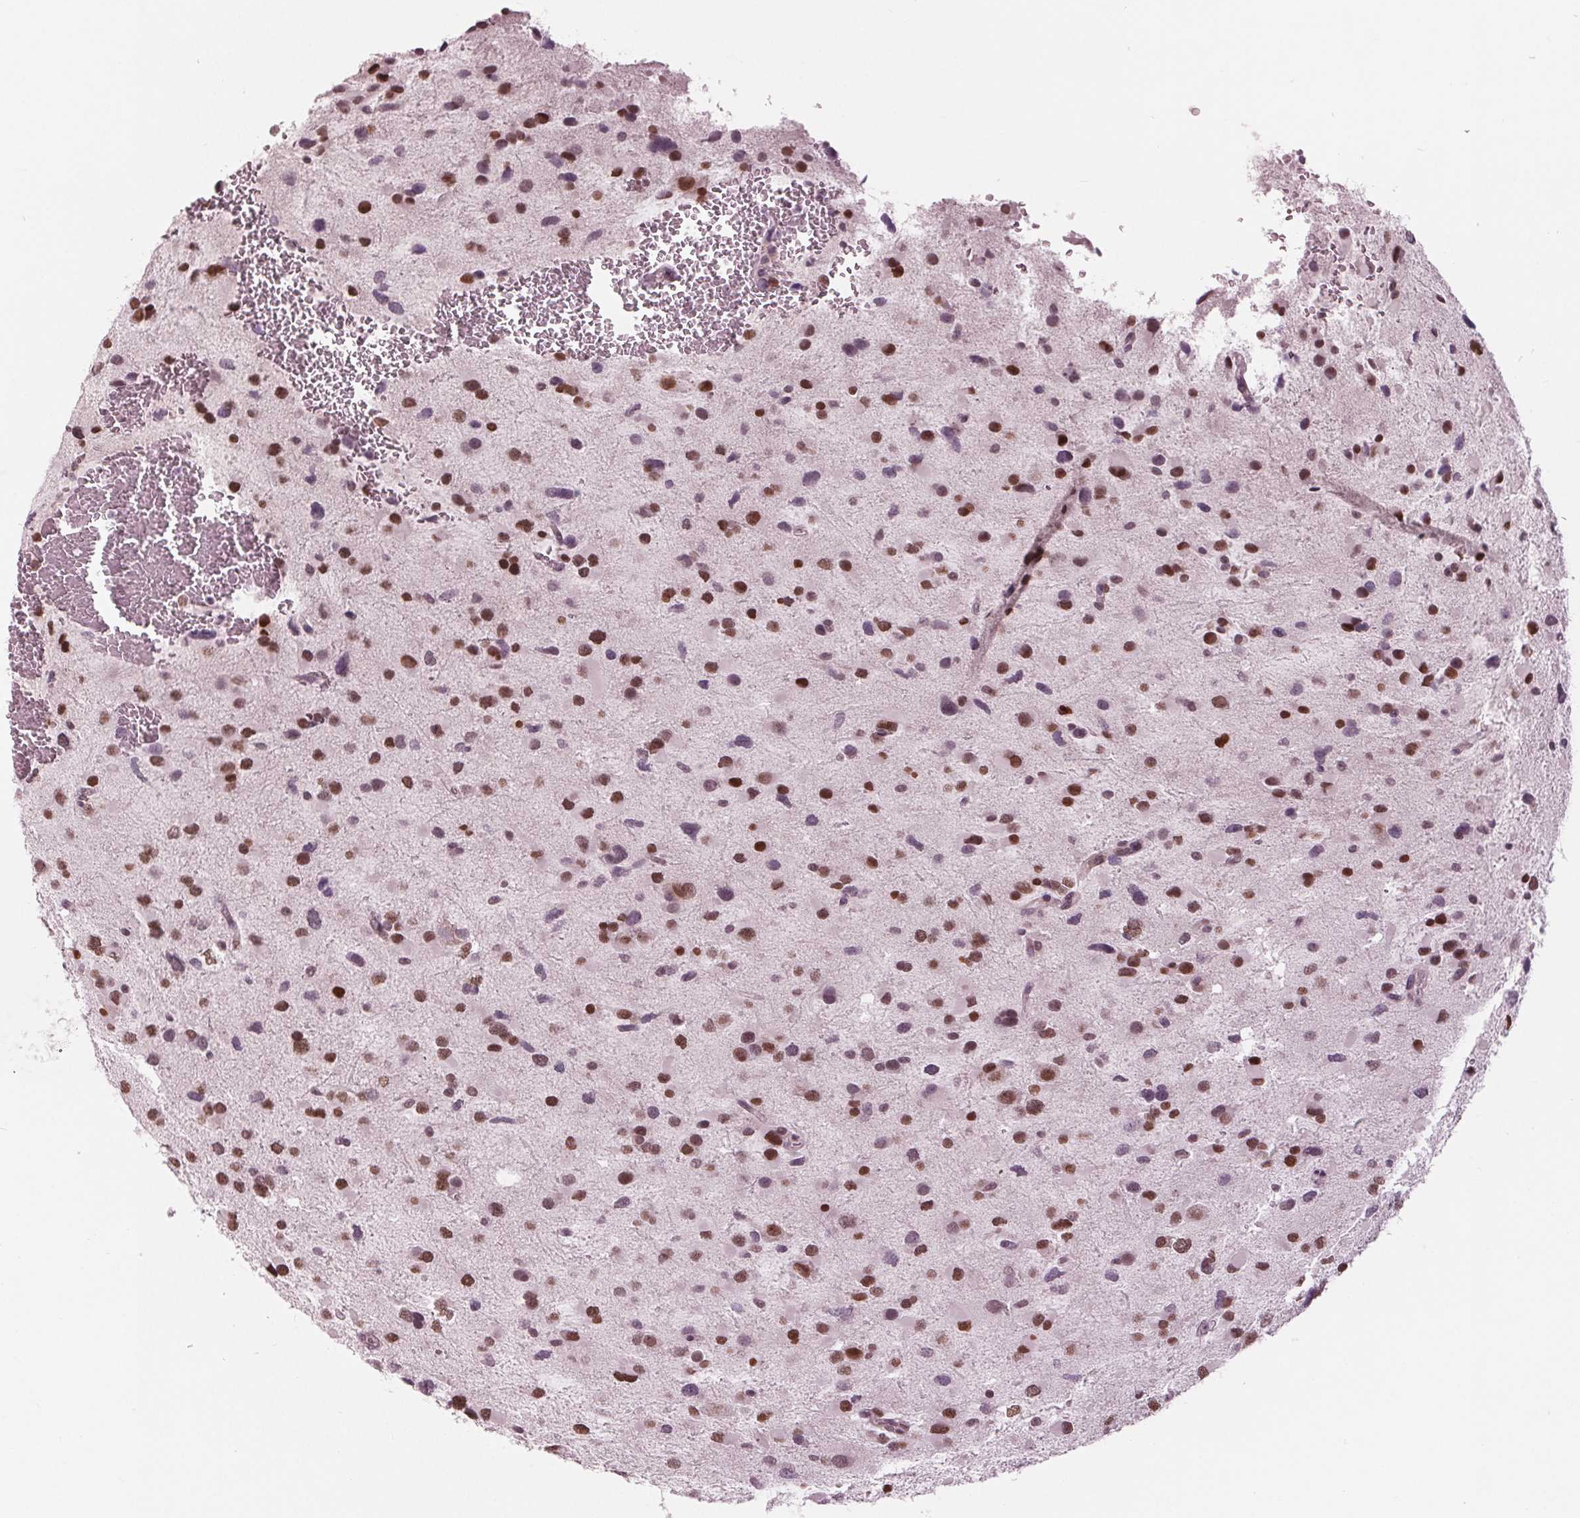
{"staining": {"intensity": "strong", "quantity": ">75%", "location": "nuclear"}, "tissue": "glioma", "cell_type": "Tumor cells", "image_type": "cancer", "snomed": [{"axis": "morphology", "description": "Glioma, malignant, Low grade"}, {"axis": "topography", "description": "Brain"}], "caption": "The micrograph reveals immunohistochemical staining of glioma. There is strong nuclear expression is present in approximately >75% of tumor cells. Ihc stains the protein of interest in brown and the nuclei are stained blue.", "gene": "DNMT3L", "patient": {"sex": "female", "age": 32}}